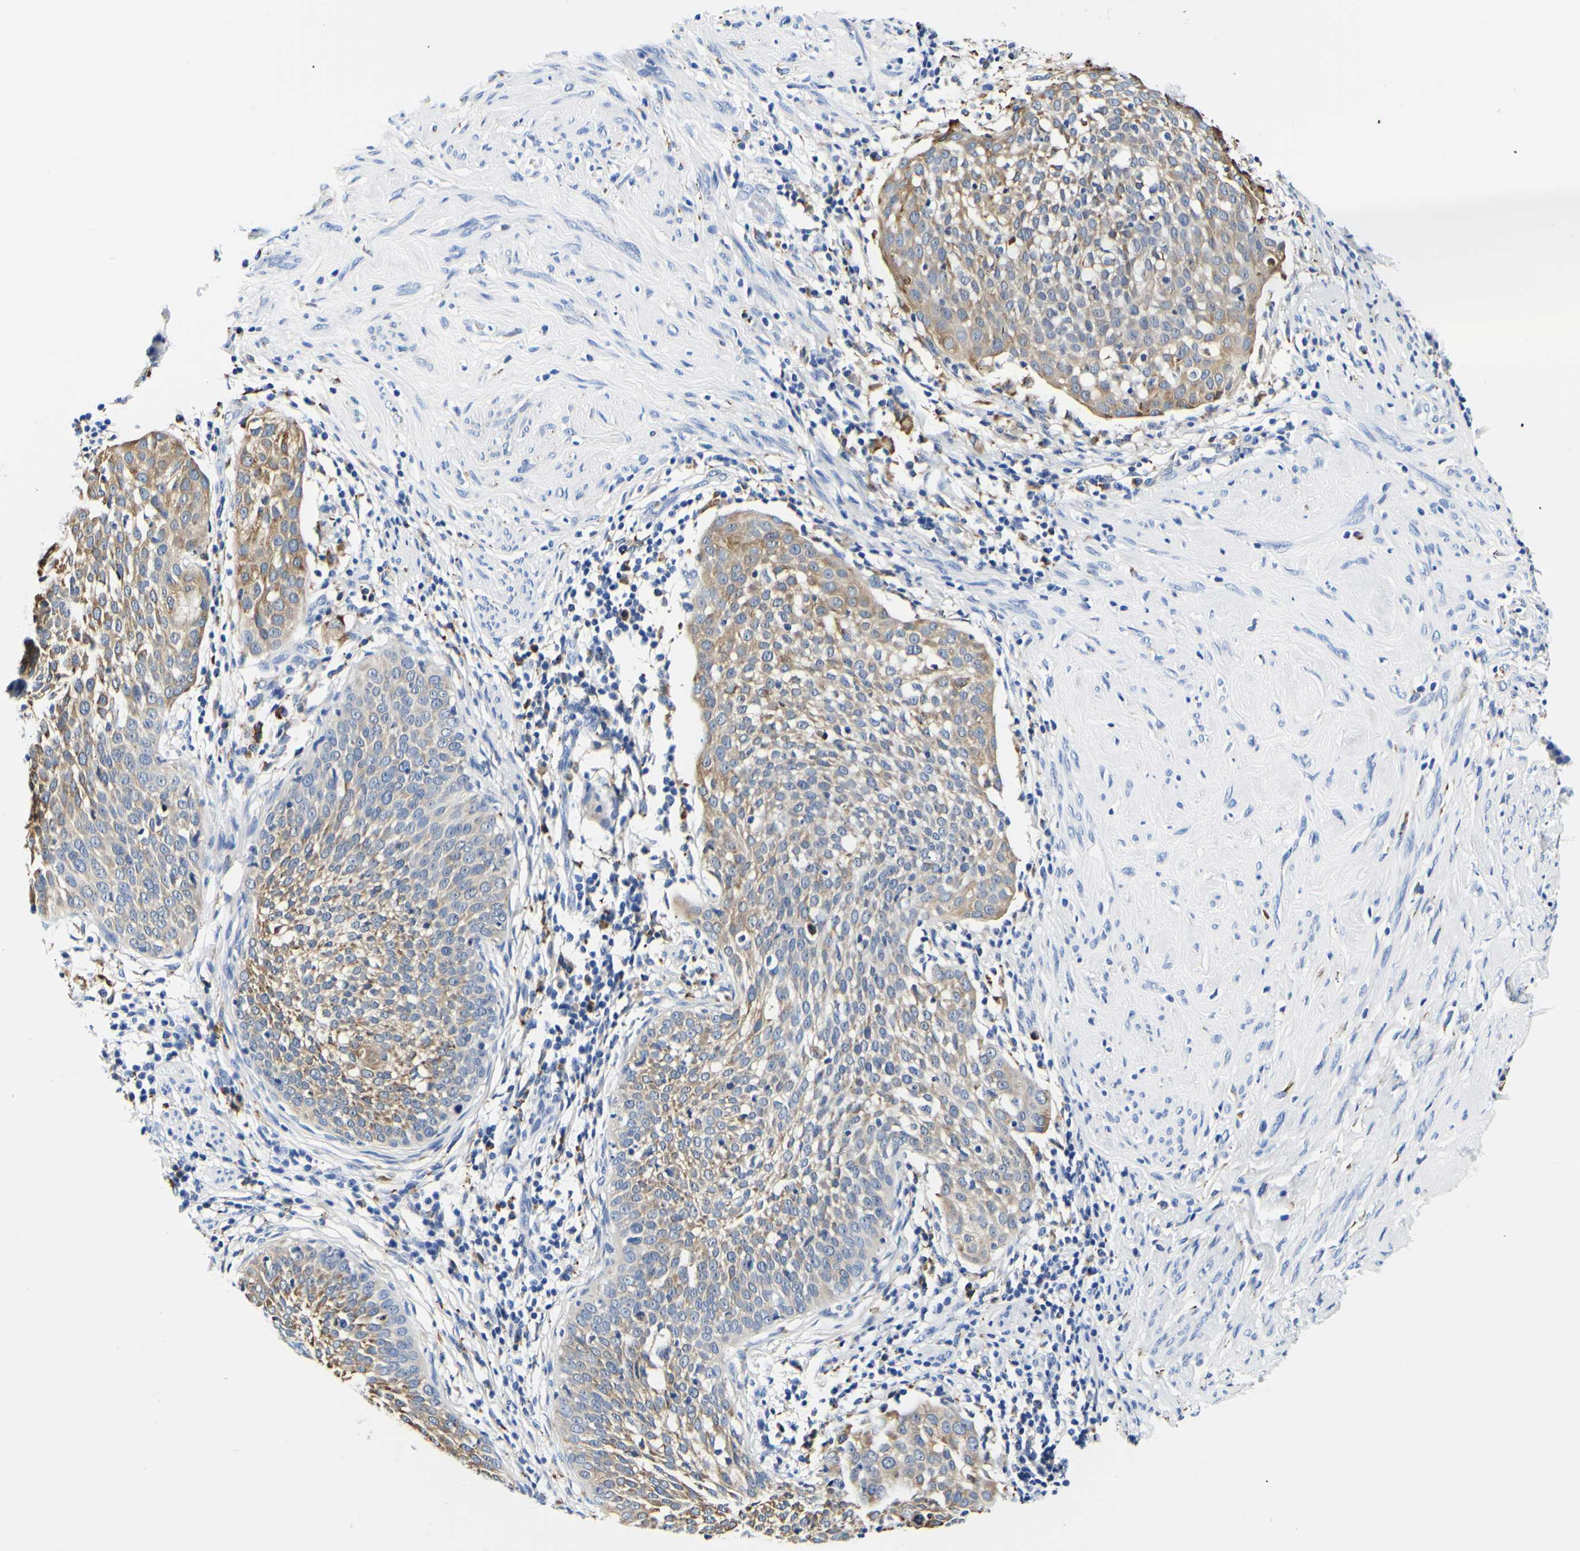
{"staining": {"intensity": "moderate", "quantity": "25%-75%", "location": "cytoplasmic/membranous"}, "tissue": "cervical cancer", "cell_type": "Tumor cells", "image_type": "cancer", "snomed": [{"axis": "morphology", "description": "Squamous cell carcinoma, NOS"}, {"axis": "topography", "description": "Cervix"}], "caption": "Moderate cytoplasmic/membranous staining for a protein is identified in approximately 25%-75% of tumor cells of cervical cancer using immunohistochemistry.", "gene": "P4HB", "patient": {"sex": "female", "age": 51}}